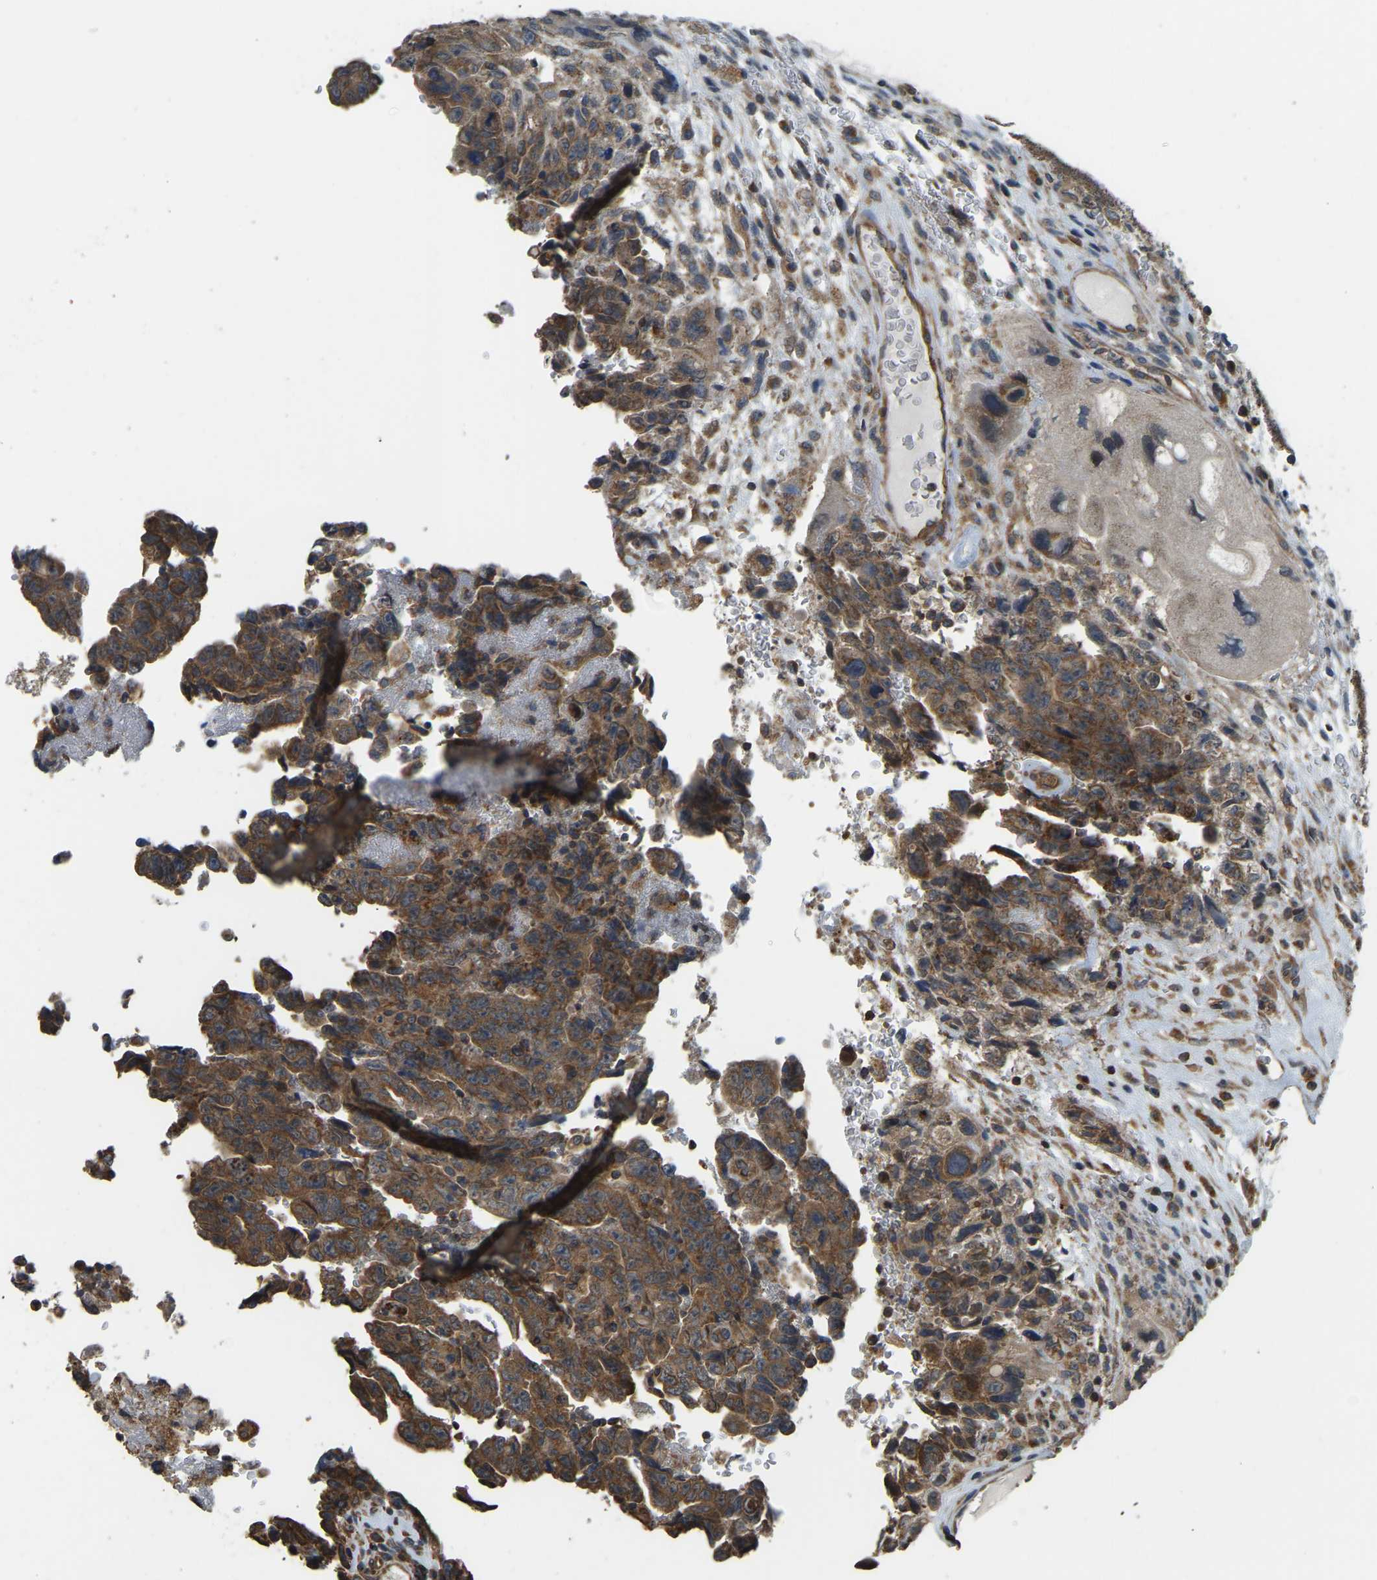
{"staining": {"intensity": "moderate", "quantity": ">75%", "location": "cytoplasmic/membranous"}, "tissue": "testis cancer", "cell_type": "Tumor cells", "image_type": "cancer", "snomed": [{"axis": "morphology", "description": "Carcinoma, Embryonal, NOS"}, {"axis": "topography", "description": "Testis"}], "caption": "Immunohistochemistry (IHC) histopathology image of testis cancer stained for a protein (brown), which displays medium levels of moderate cytoplasmic/membranous expression in approximately >75% of tumor cells.", "gene": "GNG2", "patient": {"sex": "male", "age": 28}}